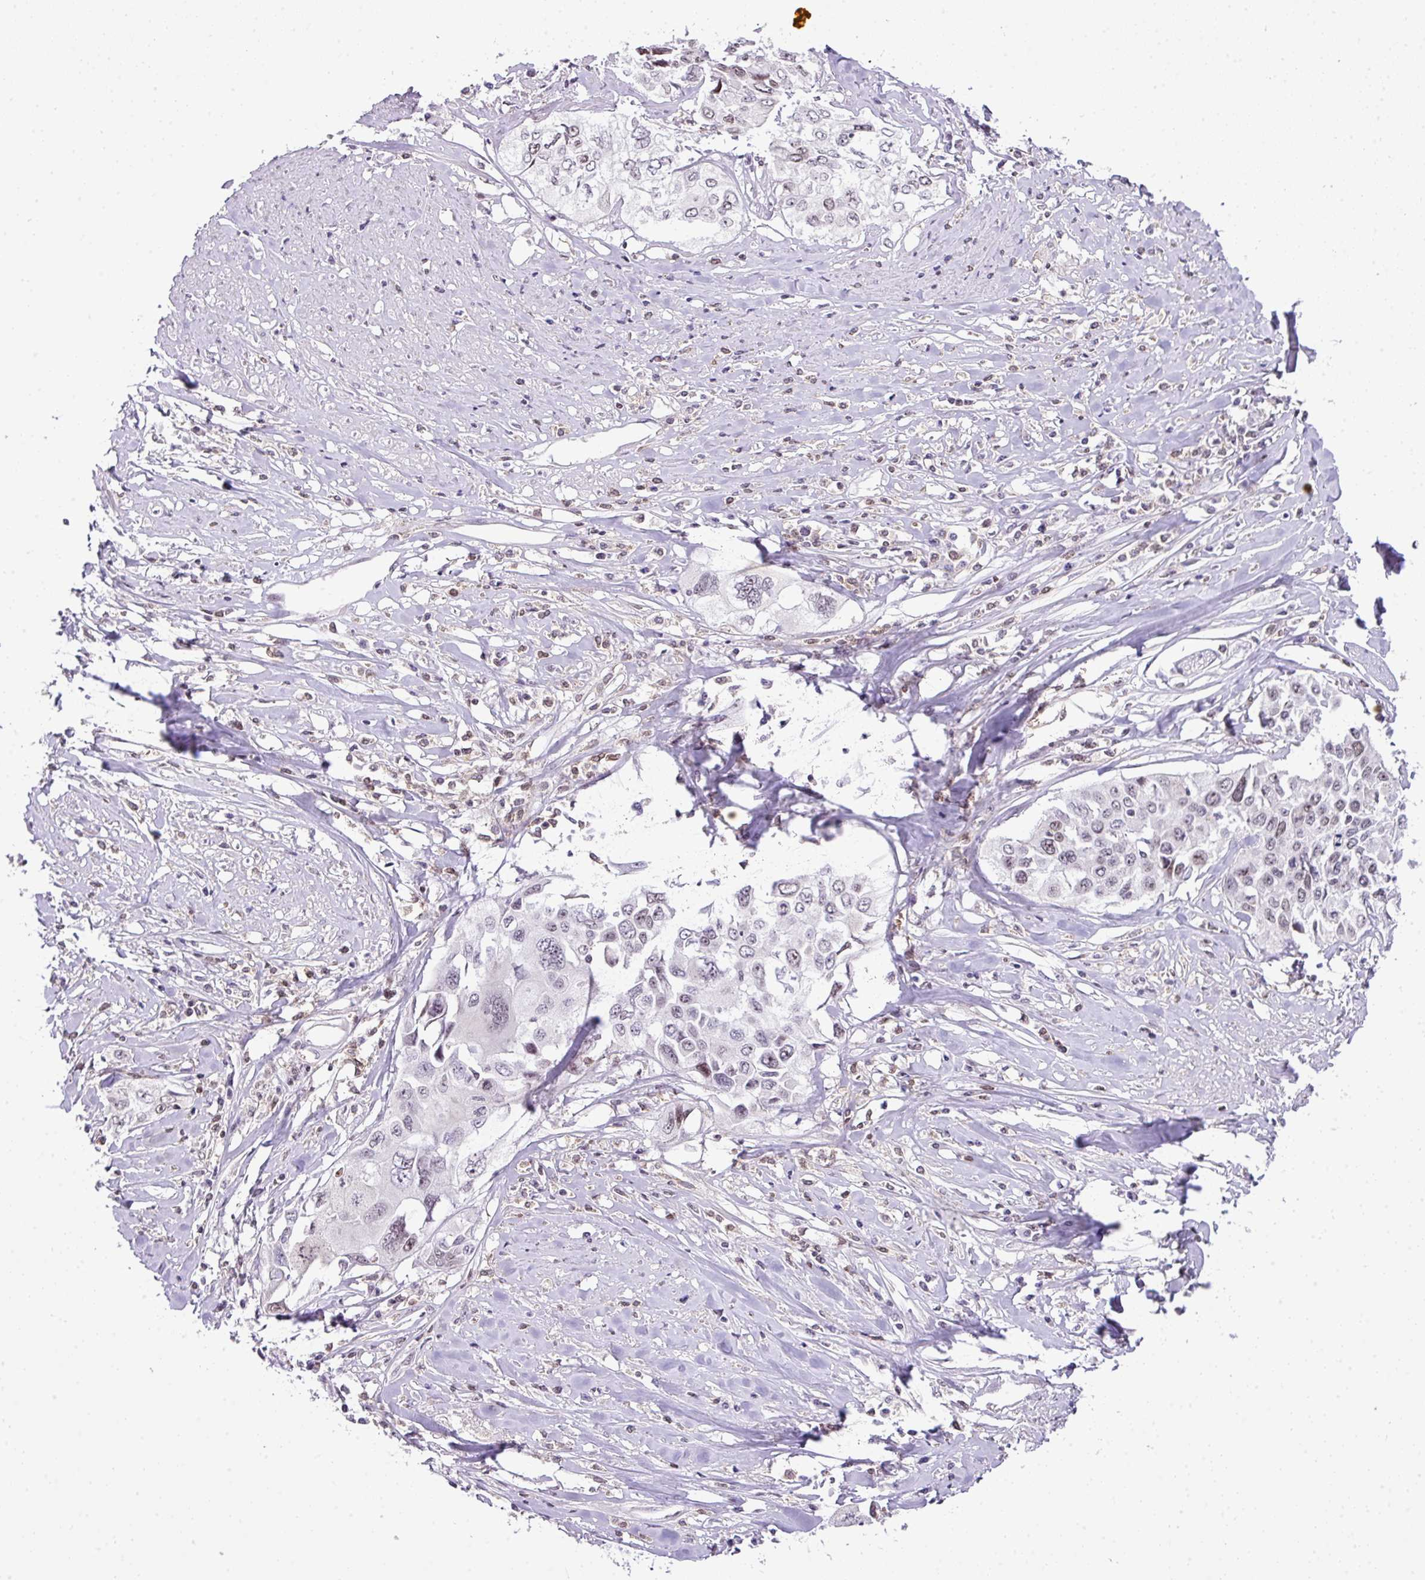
{"staining": {"intensity": "weak", "quantity": "<25%", "location": "nuclear"}, "tissue": "cervical cancer", "cell_type": "Tumor cells", "image_type": "cancer", "snomed": [{"axis": "morphology", "description": "Squamous cell carcinoma, NOS"}, {"axis": "topography", "description": "Cervix"}], "caption": "This image is of squamous cell carcinoma (cervical) stained with IHC to label a protein in brown with the nuclei are counter-stained blue. There is no expression in tumor cells.", "gene": "CCDC137", "patient": {"sex": "female", "age": 31}}